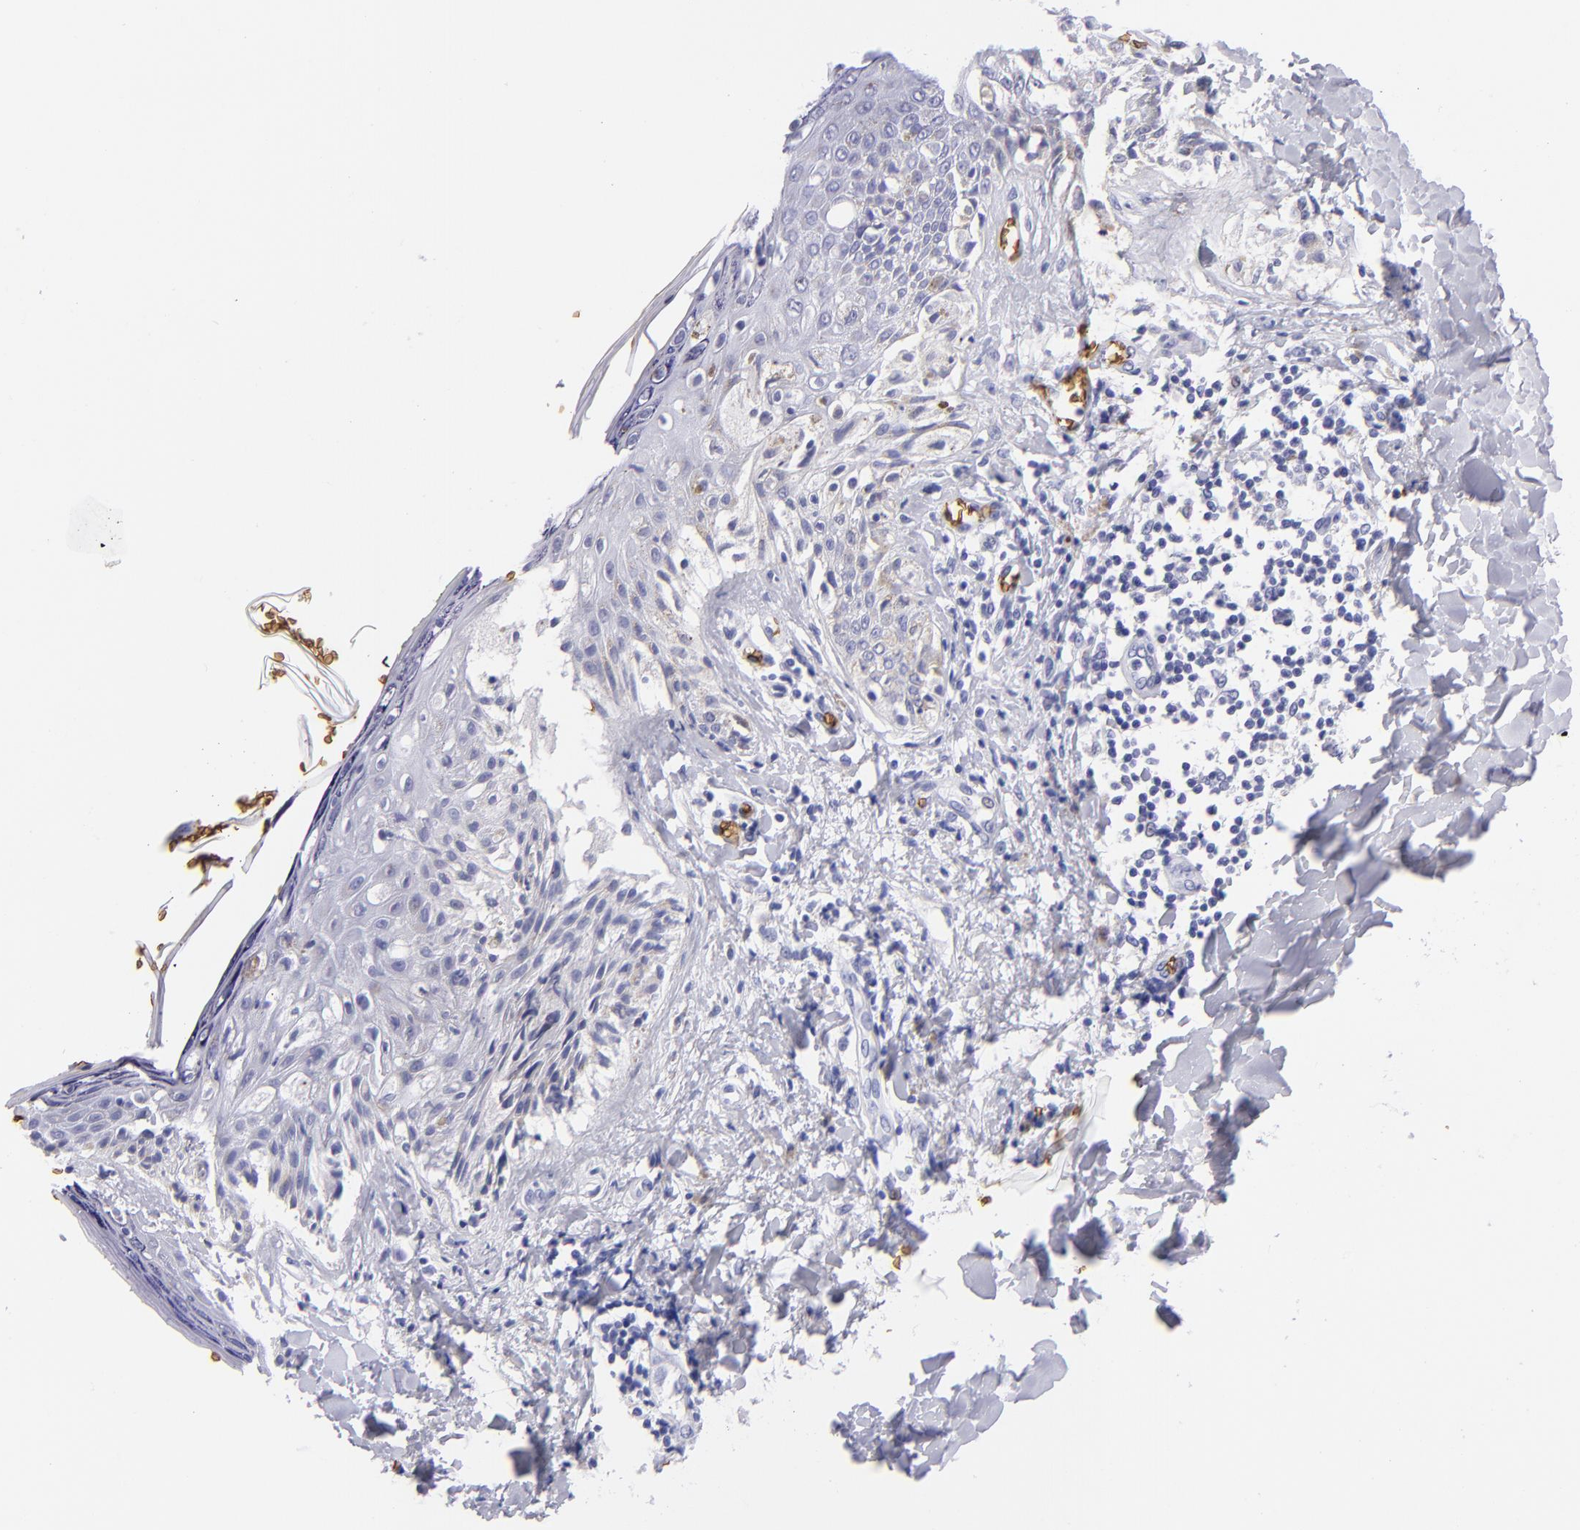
{"staining": {"intensity": "negative", "quantity": "none", "location": "none"}, "tissue": "melanoma", "cell_type": "Tumor cells", "image_type": "cancer", "snomed": [{"axis": "morphology", "description": "Malignant melanoma, NOS"}, {"axis": "topography", "description": "Skin"}], "caption": "High power microscopy photomicrograph of an IHC micrograph of melanoma, revealing no significant positivity in tumor cells. (DAB IHC, high magnification).", "gene": "GYPA", "patient": {"sex": "female", "age": 82}}